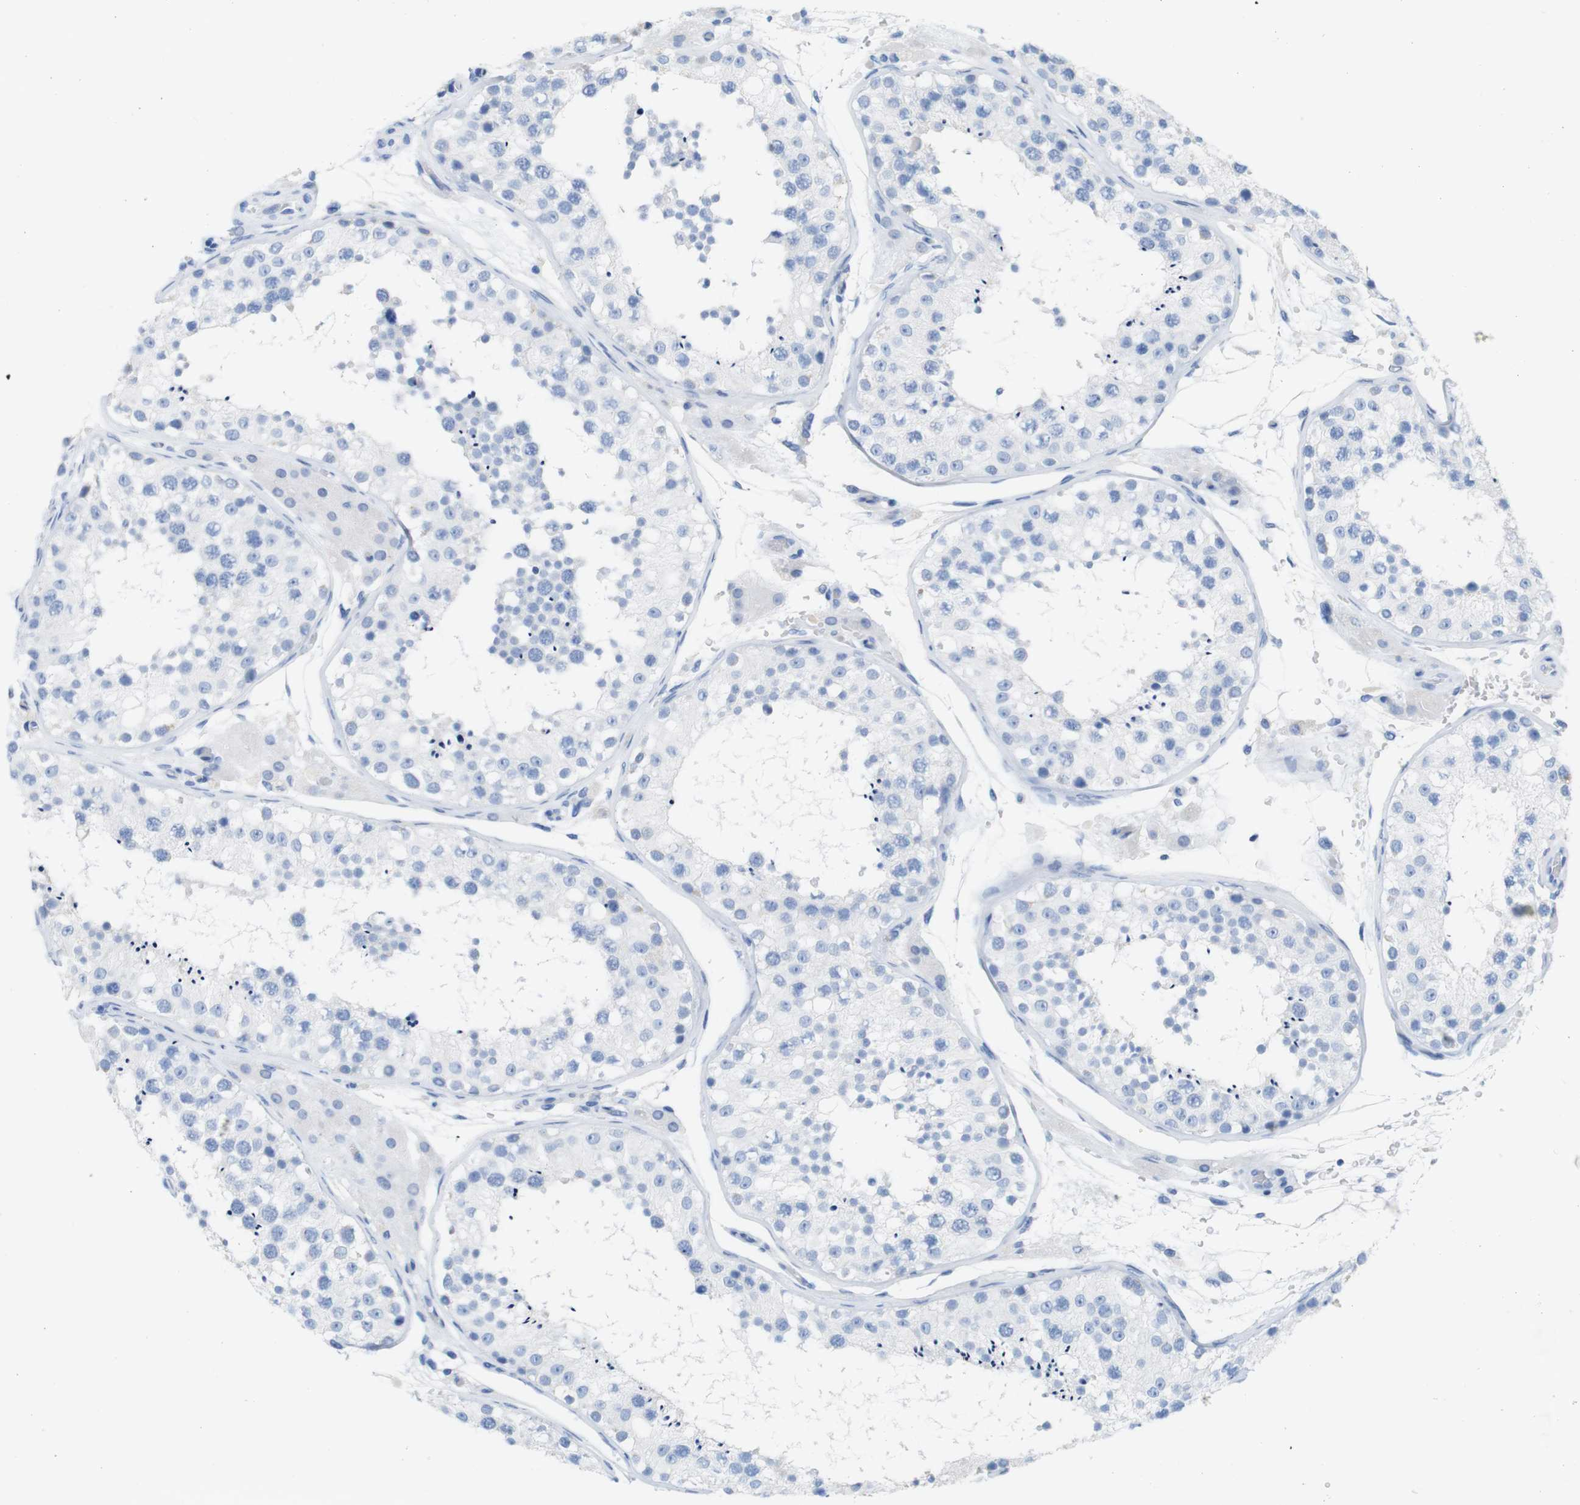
{"staining": {"intensity": "negative", "quantity": "none", "location": "none"}, "tissue": "testis", "cell_type": "Cells in seminiferous ducts", "image_type": "normal", "snomed": [{"axis": "morphology", "description": "Normal tissue, NOS"}, {"axis": "topography", "description": "Testis"}, {"axis": "topography", "description": "Epididymis"}], "caption": "This micrograph is of benign testis stained with immunohistochemistry (IHC) to label a protein in brown with the nuclei are counter-stained blue. There is no staining in cells in seminiferous ducts.", "gene": "LAG3", "patient": {"sex": "male", "age": 26}}